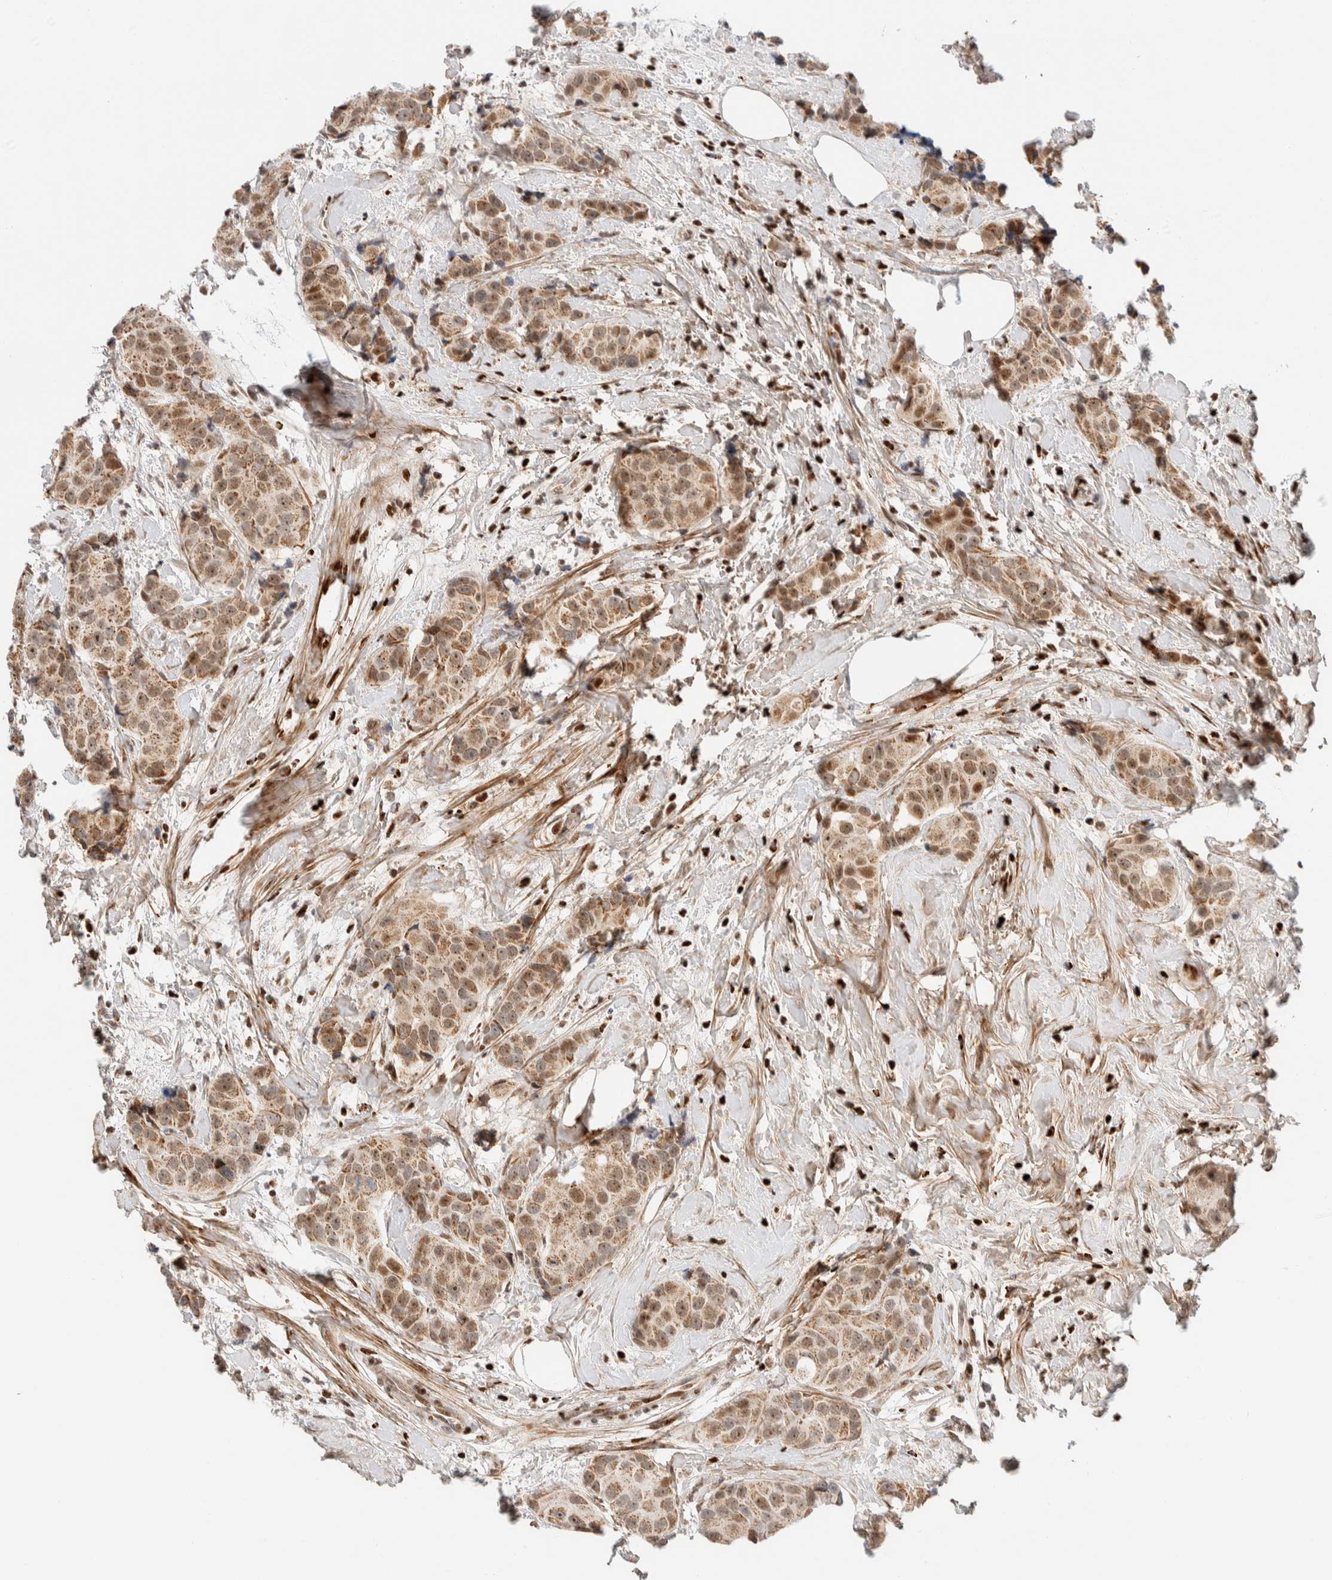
{"staining": {"intensity": "moderate", "quantity": ">75%", "location": "cytoplasmic/membranous,nuclear"}, "tissue": "breast cancer", "cell_type": "Tumor cells", "image_type": "cancer", "snomed": [{"axis": "morphology", "description": "Normal tissue, NOS"}, {"axis": "morphology", "description": "Duct carcinoma"}, {"axis": "topography", "description": "Breast"}], "caption": "Breast invasive ductal carcinoma stained for a protein (brown) exhibits moderate cytoplasmic/membranous and nuclear positive expression in approximately >75% of tumor cells.", "gene": "TSPAN32", "patient": {"sex": "female", "age": 39}}